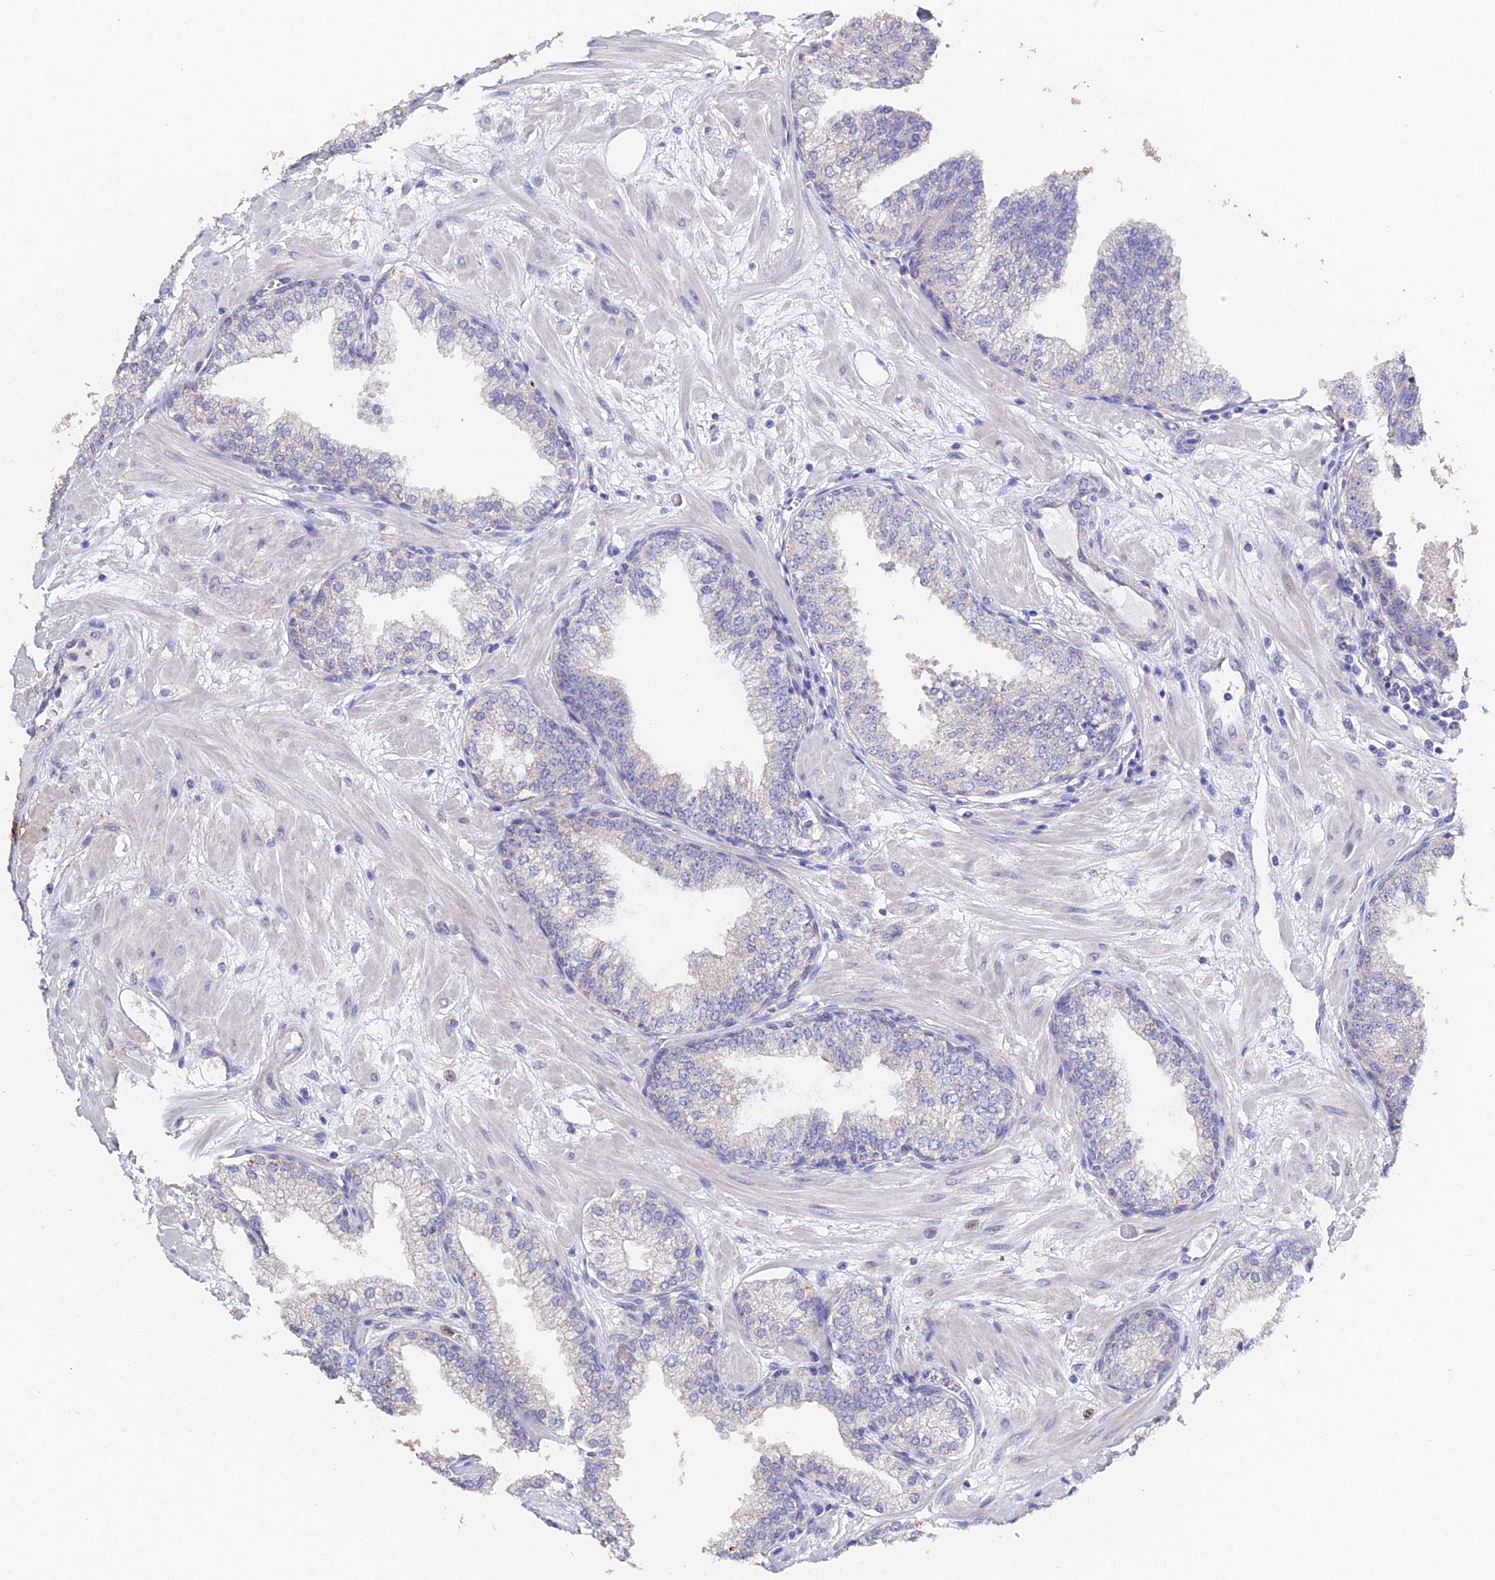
{"staining": {"intensity": "negative", "quantity": "none", "location": "none"}, "tissue": "prostate", "cell_type": "Glandular cells", "image_type": "normal", "snomed": [{"axis": "morphology", "description": "Normal tissue, NOS"}, {"axis": "morphology", "description": "Urothelial carcinoma, Low grade"}, {"axis": "topography", "description": "Urinary bladder"}, {"axis": "topography", "description": "Prostate"}], "caption": "An immunohistochemistry (IHC) micrograph of unremarkable prostate is shown. There is no staining in glandular cells of prostate.", "gene": "ESM1", "patient": {"sex": "male", "age": 60}}